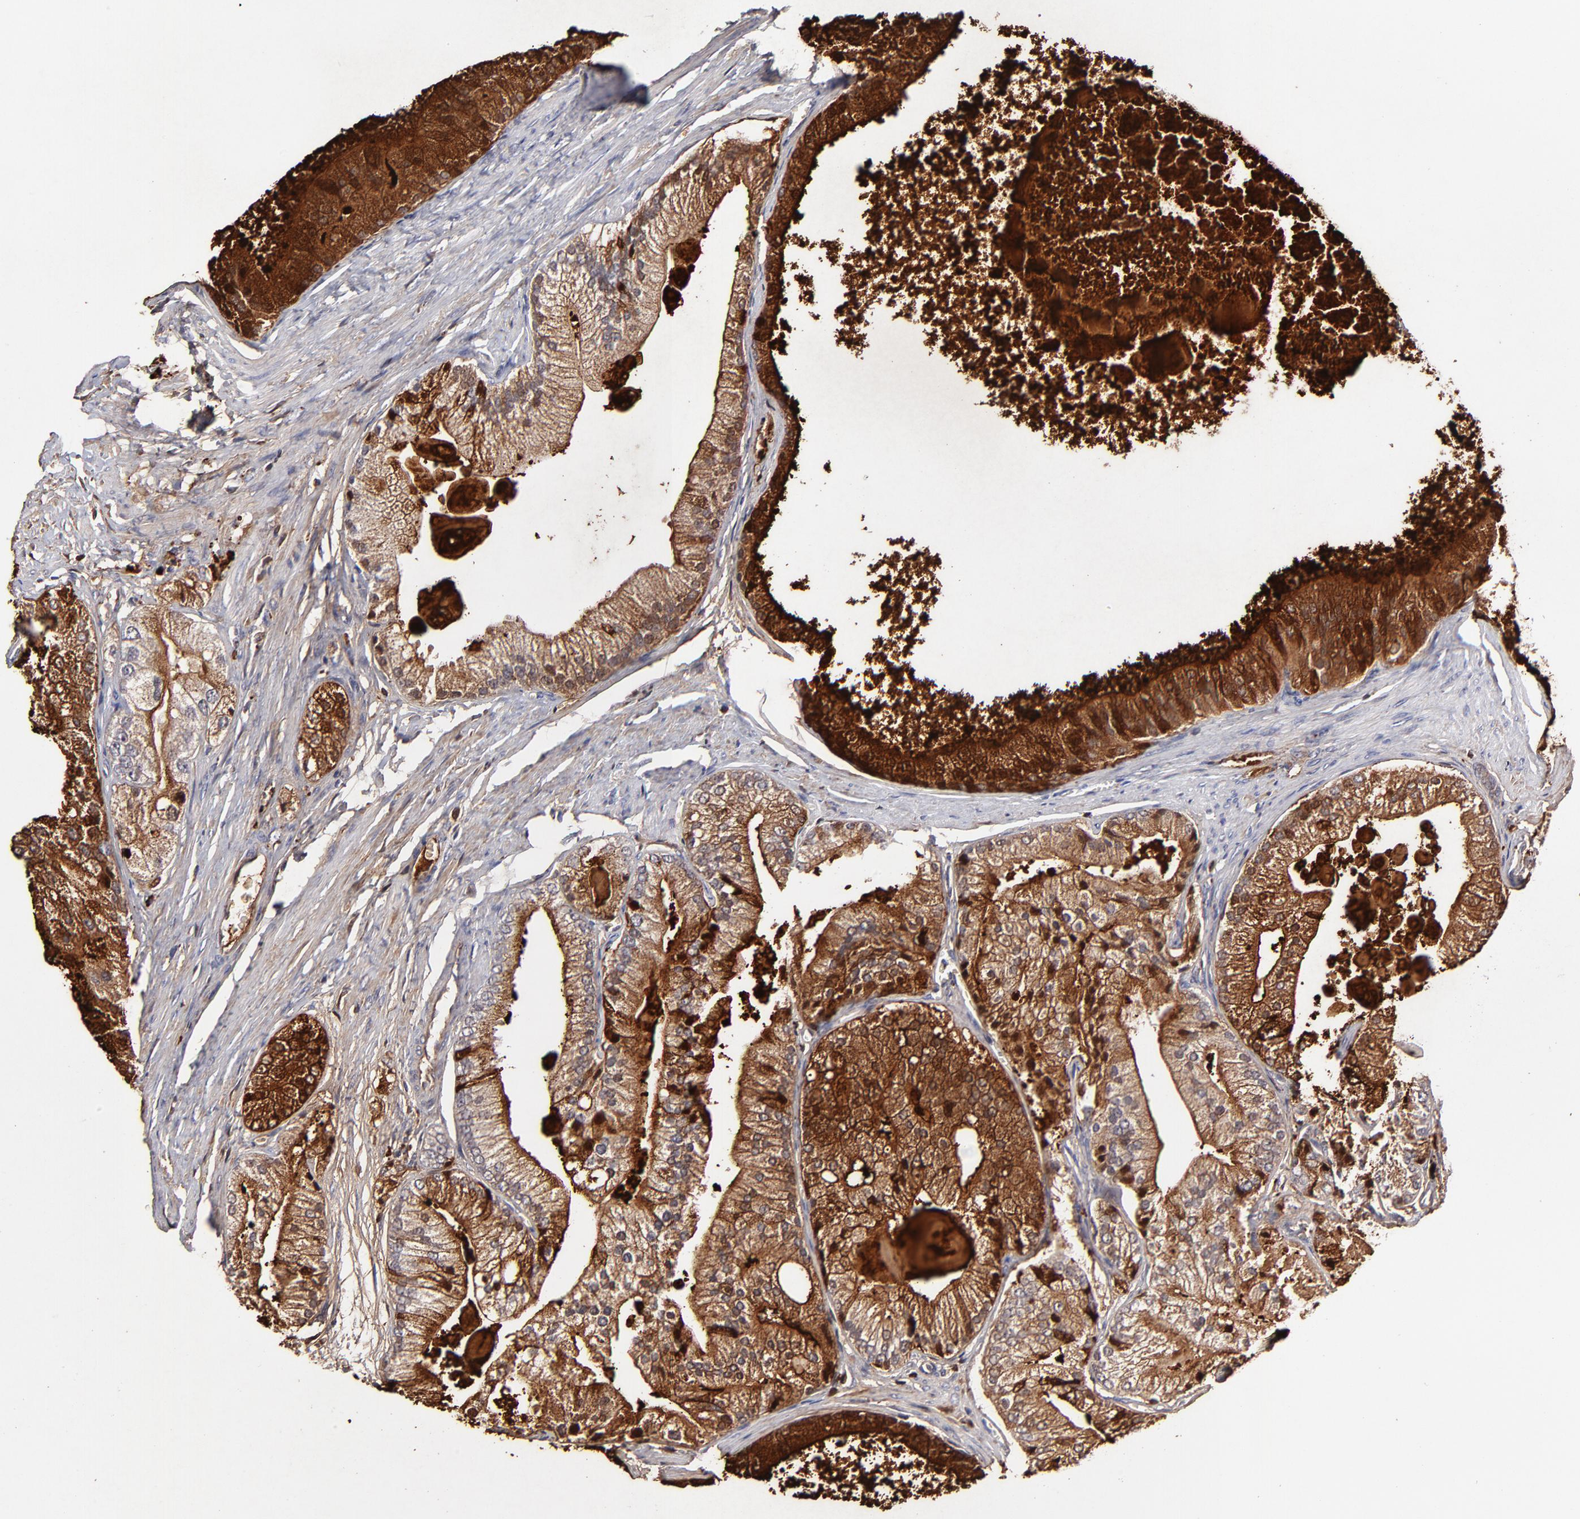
{"staining": {"intensity": "moderate", "quantity": ">75%", "location": "cytoplasmic/membranous,nuclear"}, "tissue": "prostate cancer", "cell_type": "Tumor cells", "image_type": "cancer", "snomed": [{"axis": "morphology", "description": "Adenocarcinoma, Low grade"}, {"axis": "topography", "description": "Prostate"}], "caption": "The histopathology image shows a brown stain indicating the presence of a protein in the cytoplasmic/membranous and nuclear of tumor cells in adenocarcinoma (low-grade) (prostate). (Brightfield microscopy of DAB IHC at high magnification).", "gene": "BTG2", "patient": {"sex": "male", "age": 69}}